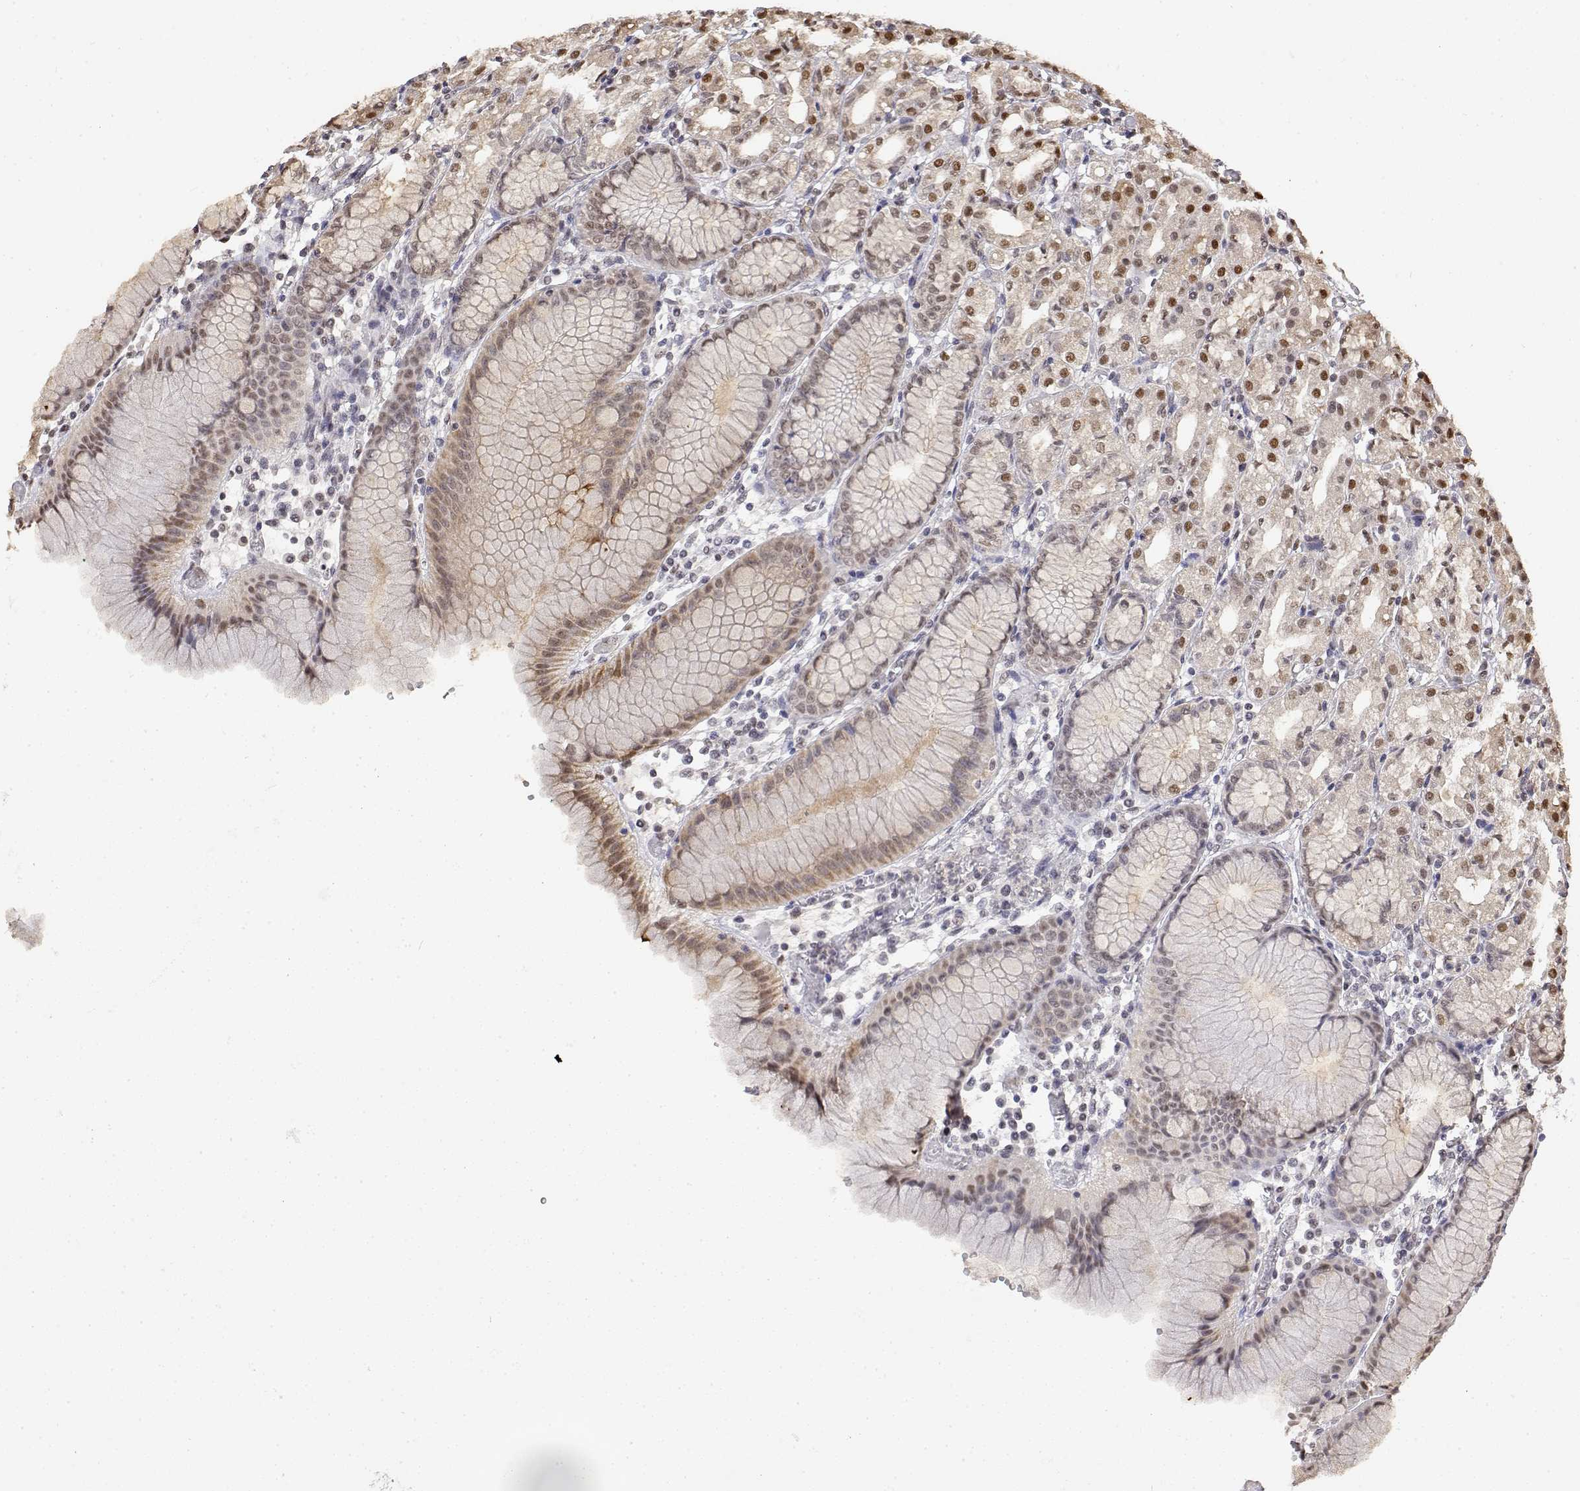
{"staining": {"intensity": "moderate", "quantity": "<25%", "location": "cytoplasmic/membranous,nuclear"}, "tissue": "stomach", "cell_type": "Glandular cells", "image_type": "normal", "snomed": [{"axis": "morphology", "description": "Normal tissue, NOS"}, {"axis": "topography", "description": "Stomach"}], "caption": "IHC of benign stomach demonstrates low levels of moderate cytoplasmic/membranous,nuclear staining in approximately <25% of glandular cells.", "gene": "TPI1", "patient": {"sex": "female", "age": 57}}